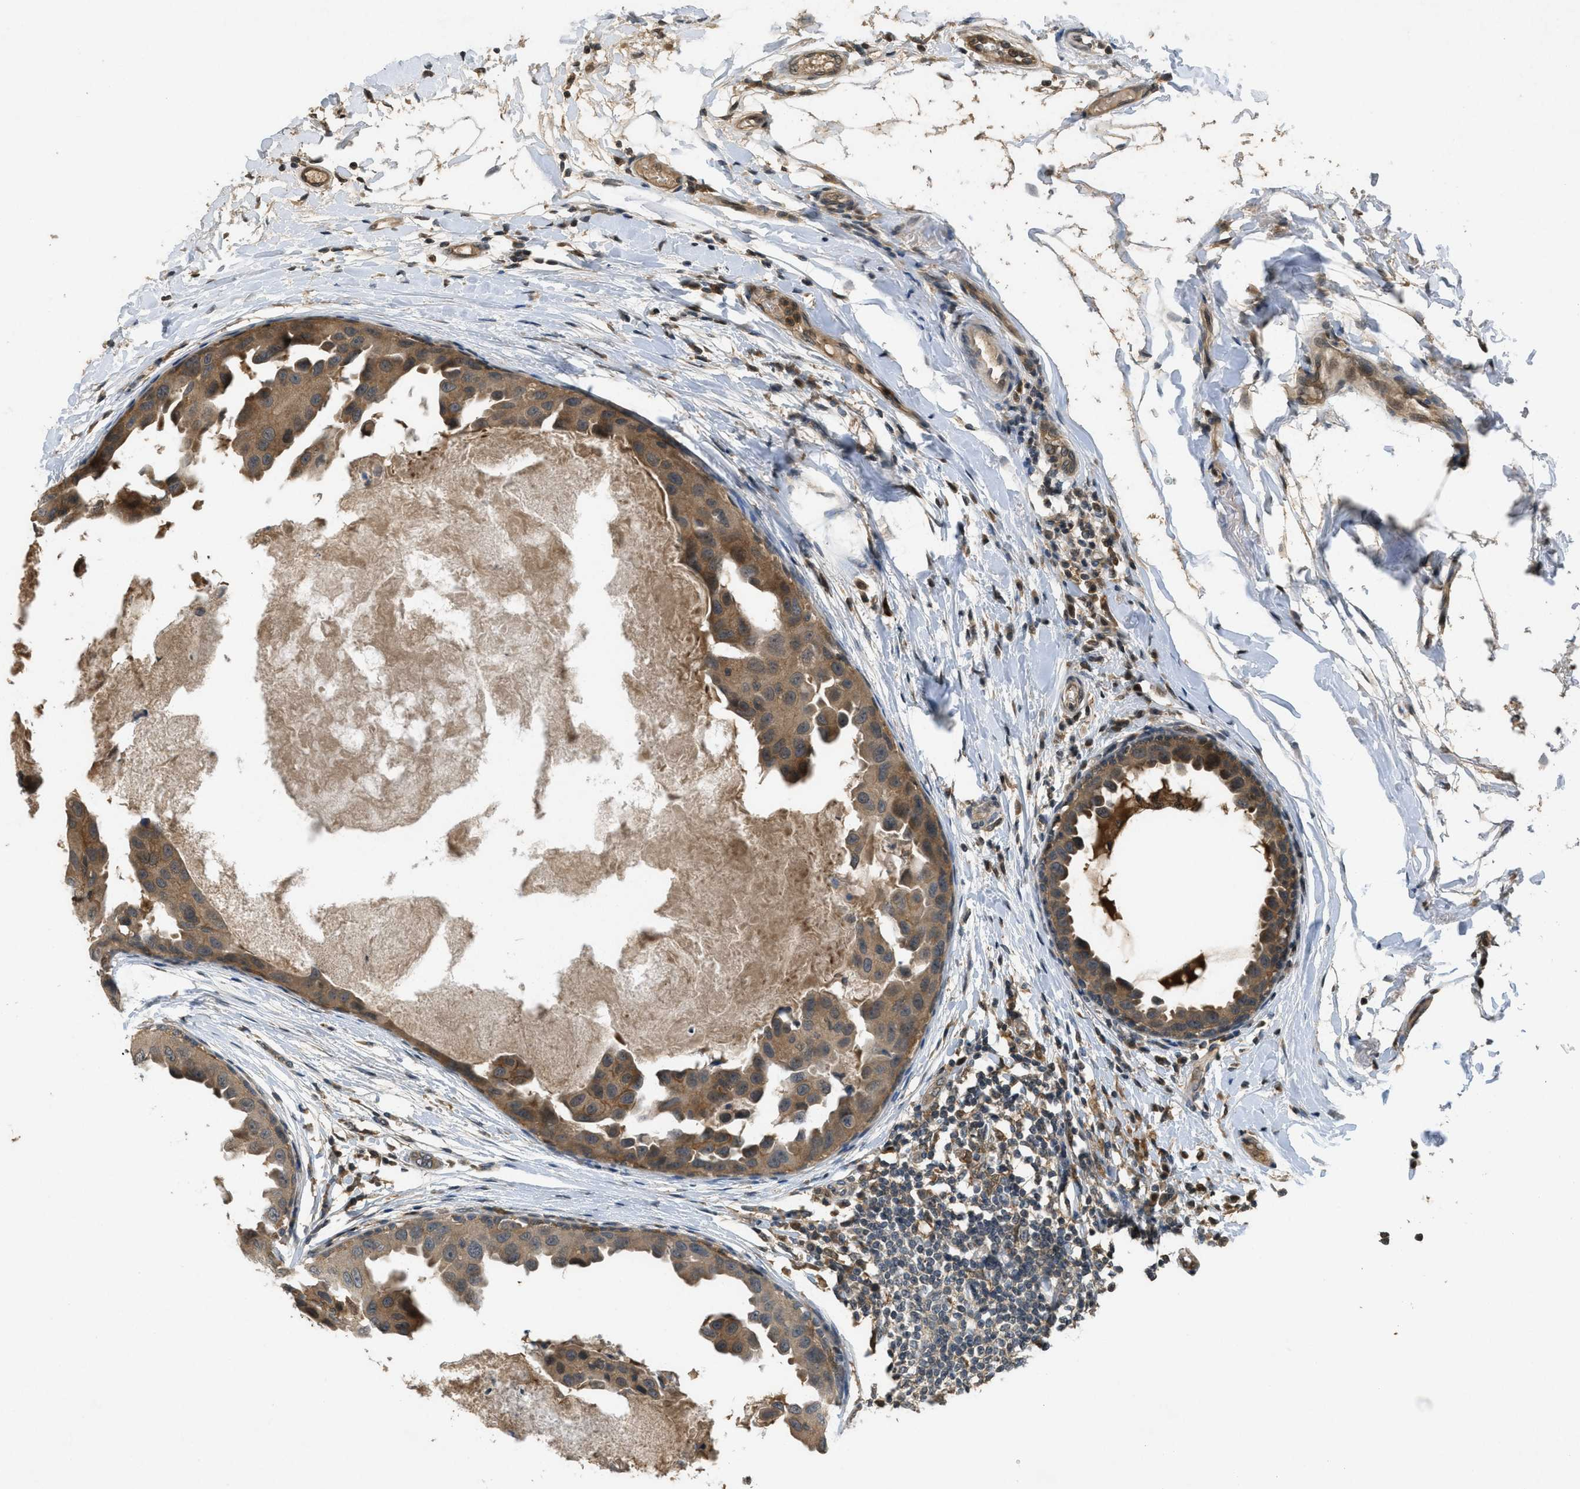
{"staining": {"intensity": "moderate", "quantity": "25%-75%", "location": "cytoplasmic/membranous"}, "tissue": "breast cancer", "cell_type": "Tumor cells", "image_type": "cancer", "snomed": [{"axis": "morphology", "description": "Duct carcinoma"}, {"axis": "topography", "description": "Breast"}], "caption": "Immunohistochemical staining of breast cancer demonstrates medium levels of moderate cytoplasmic/membranous staining in about 25%-75% of tumor cells.", "gene": "ATG7", "patient": {"sex": "female", "age": 27}}